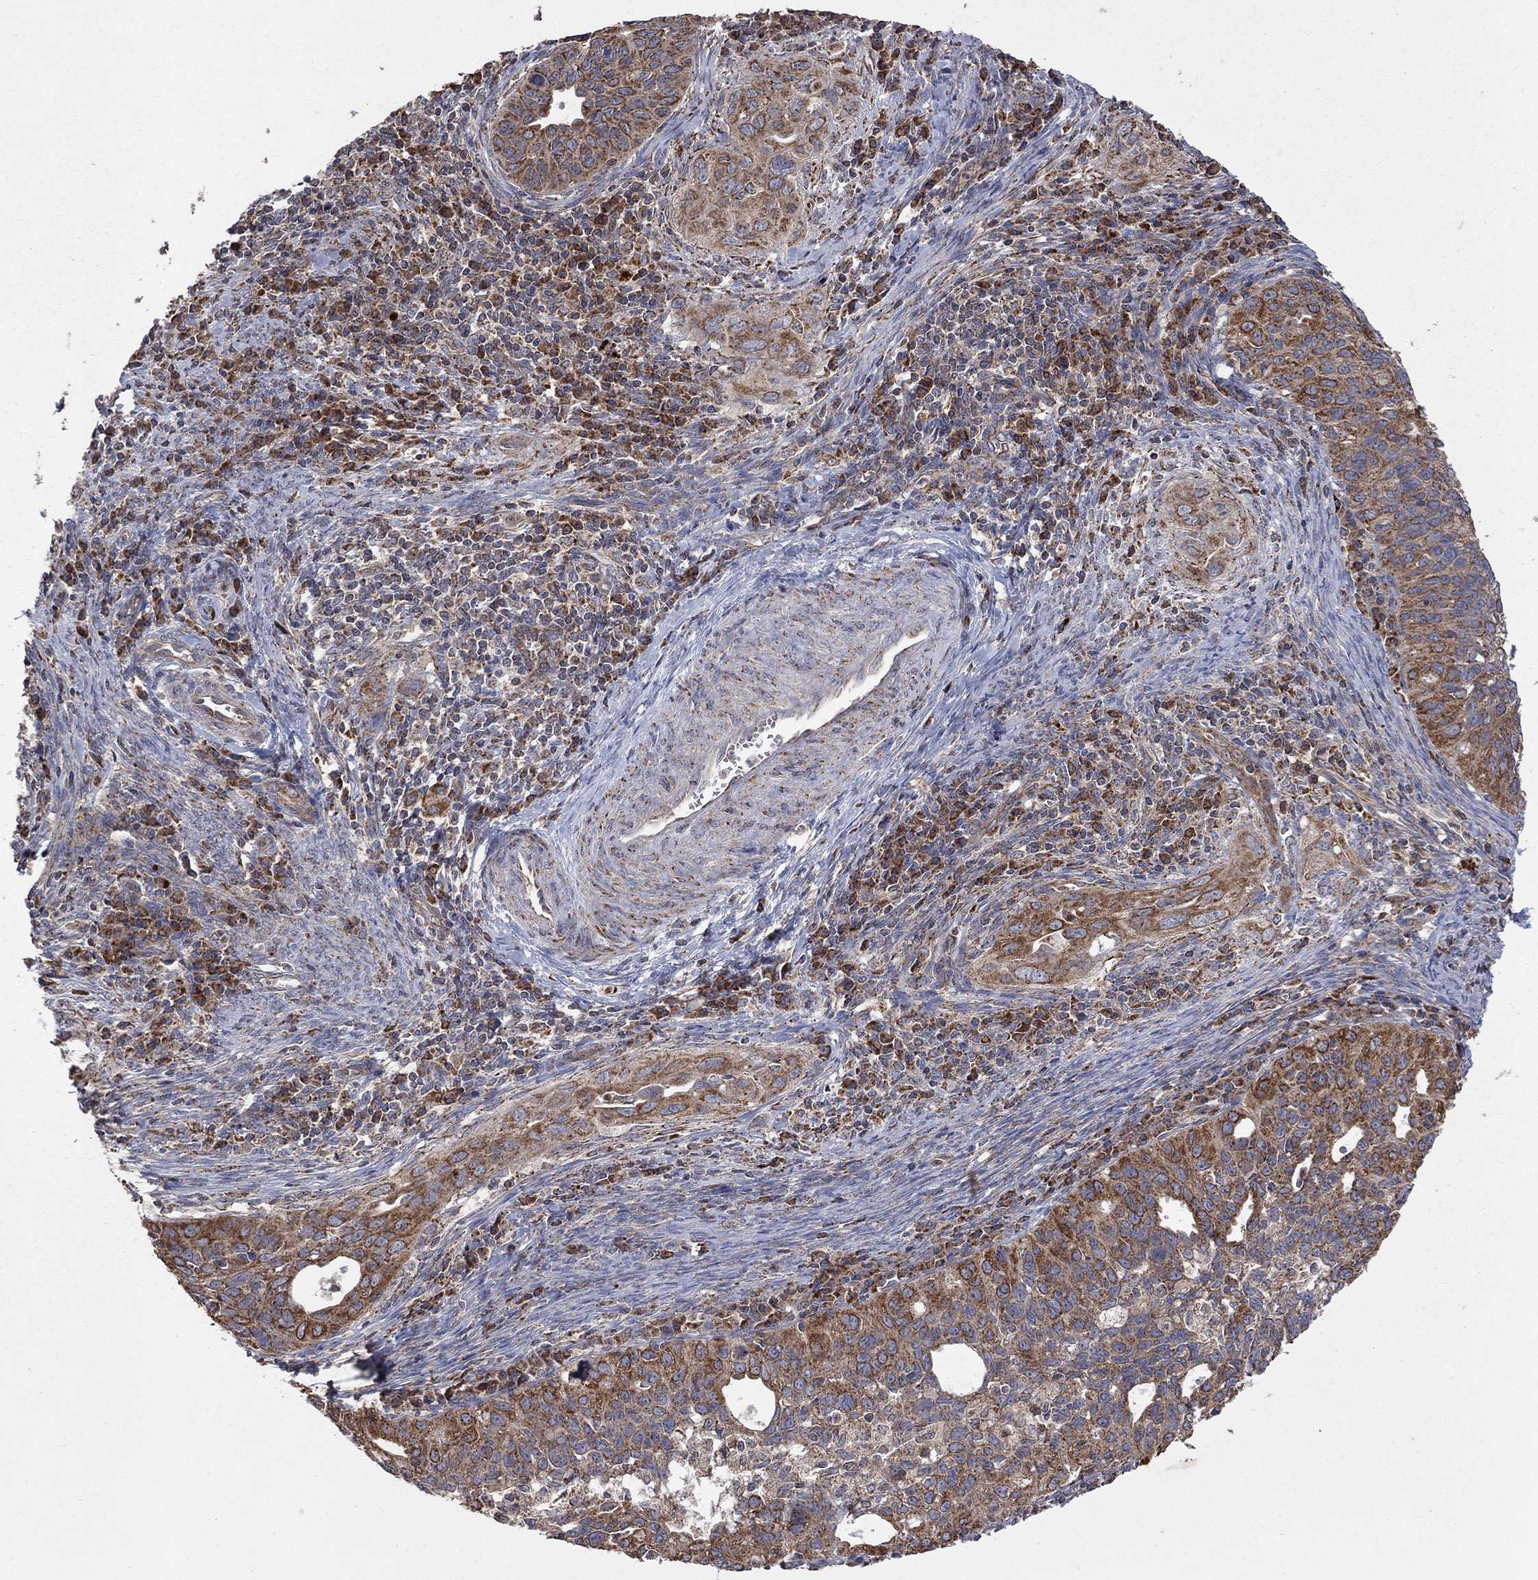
{"staining": {"intensity": "strong", "quantity": "25%-75%", "location": "cytoplasmic/membranous"}, "tissue": "cervical cancer", "cell_type": "Tumor cells", "image_type": "cancer", "snomed": [{"axis": "morphology", "description": "Squamous cell carcinoma, NOS"}, {"axis": "topography", "description": "Cervix"}], "caption": "A micrograph showing strong cytoplasmic/membranous staining in approximately 25%-75% of tumor cells in cervical cancer, as visualized by brown immunohistochemical staining.", "gene": "DPH1", "patient": {"sex": "female", "age": 26}}